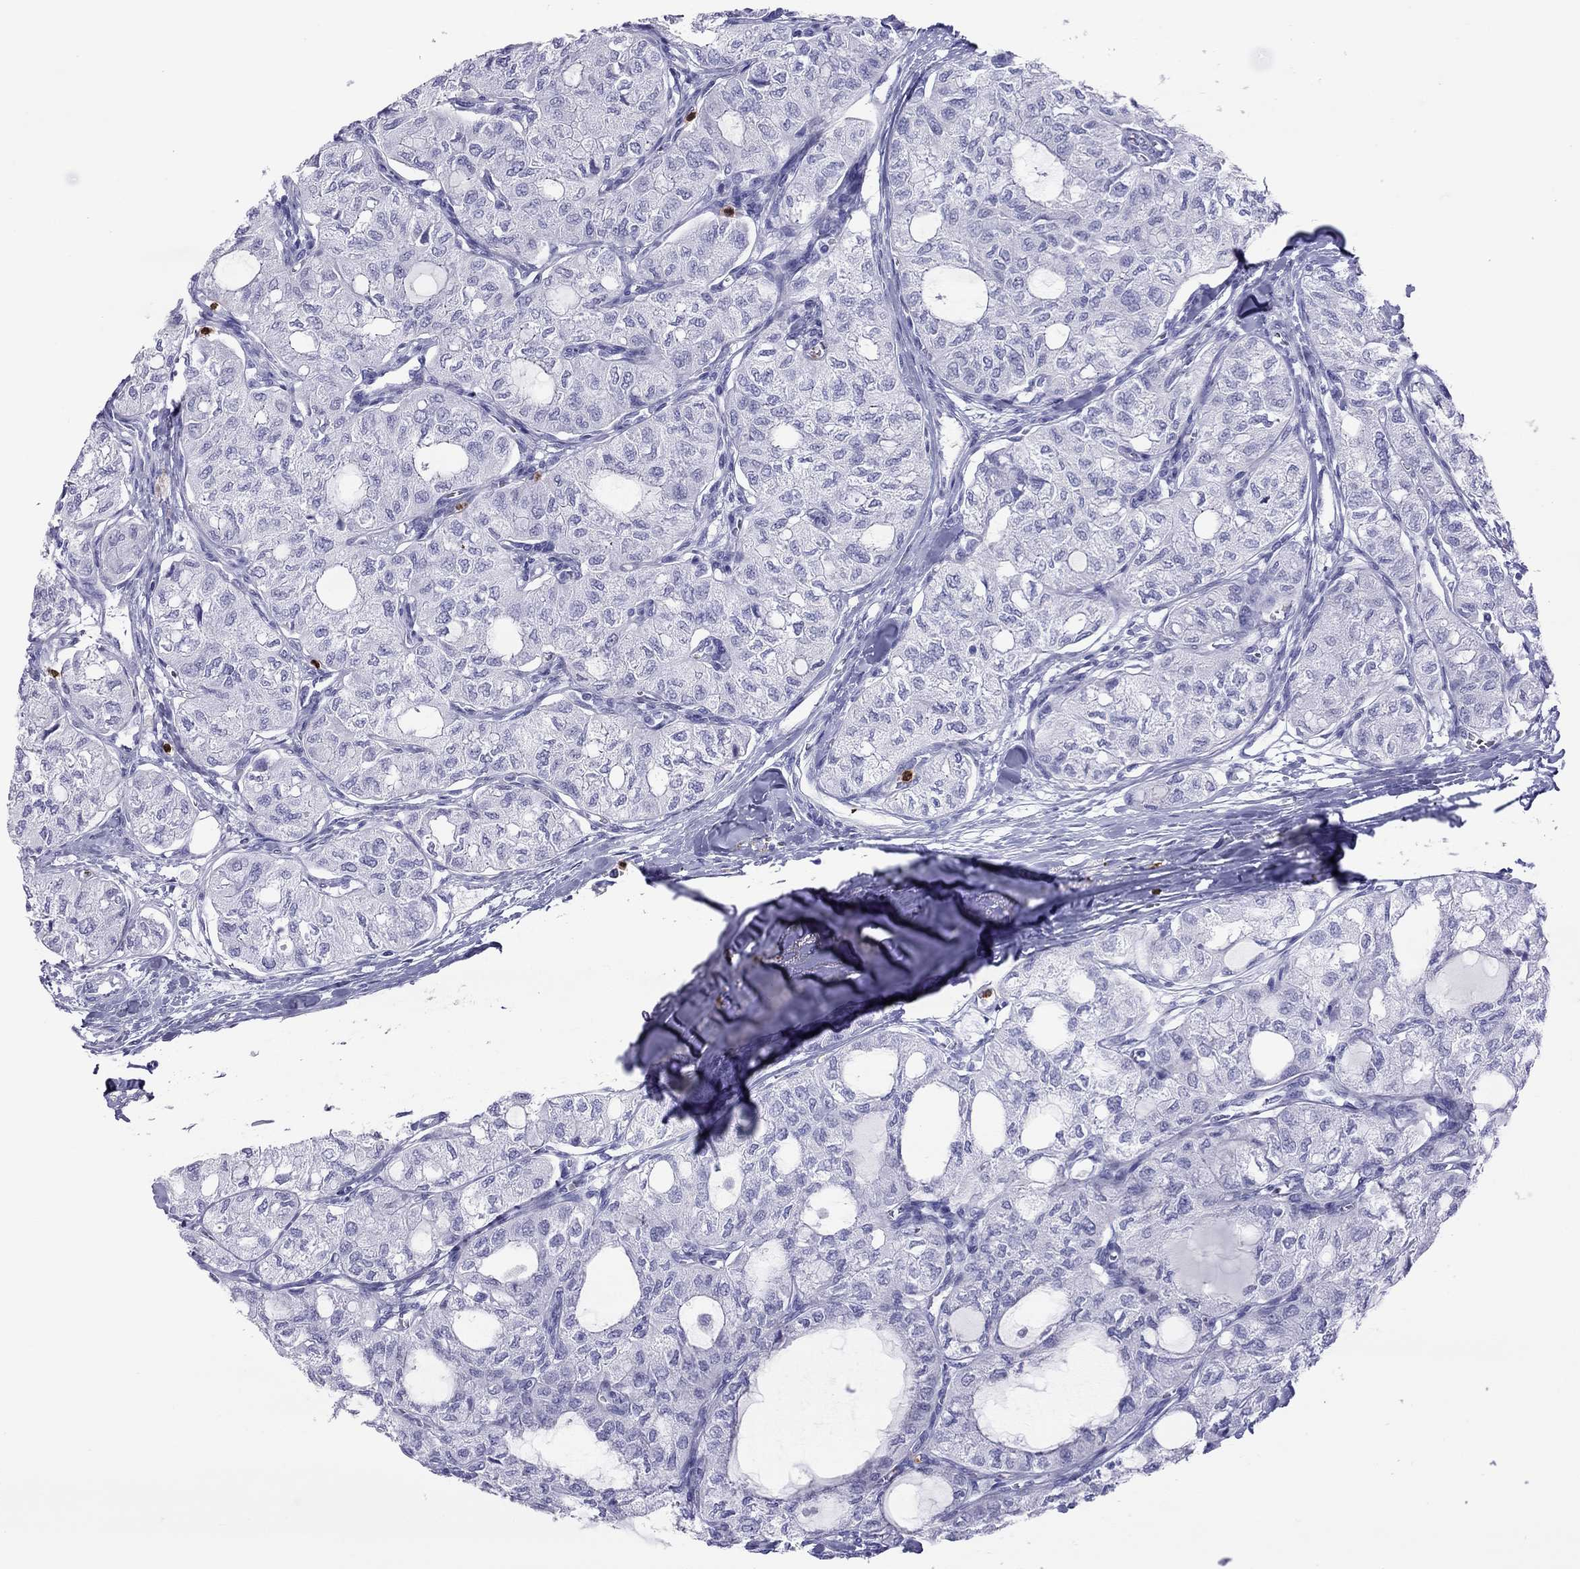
{"staining": {"intensity": "negative", "quantity": "none", "location": "none"}, "tissue": "thyroid cancer", "cell_type": "Tumor cells", "image_type": "cancer", "snomed": [{"axis": "morphology", "description": "Follicular adenoma carcinoma, NOS"}, {"axis": "topography", "description": "Thyroid gland"}], "caption": "Tumor cells are negative for brown protein staining in thyroid cancer (follicular adenoma carcinoma). Nuclei are stained in blue.", "gene": "SLAMF1", "patient": {"sex": "male", "age": 75}}